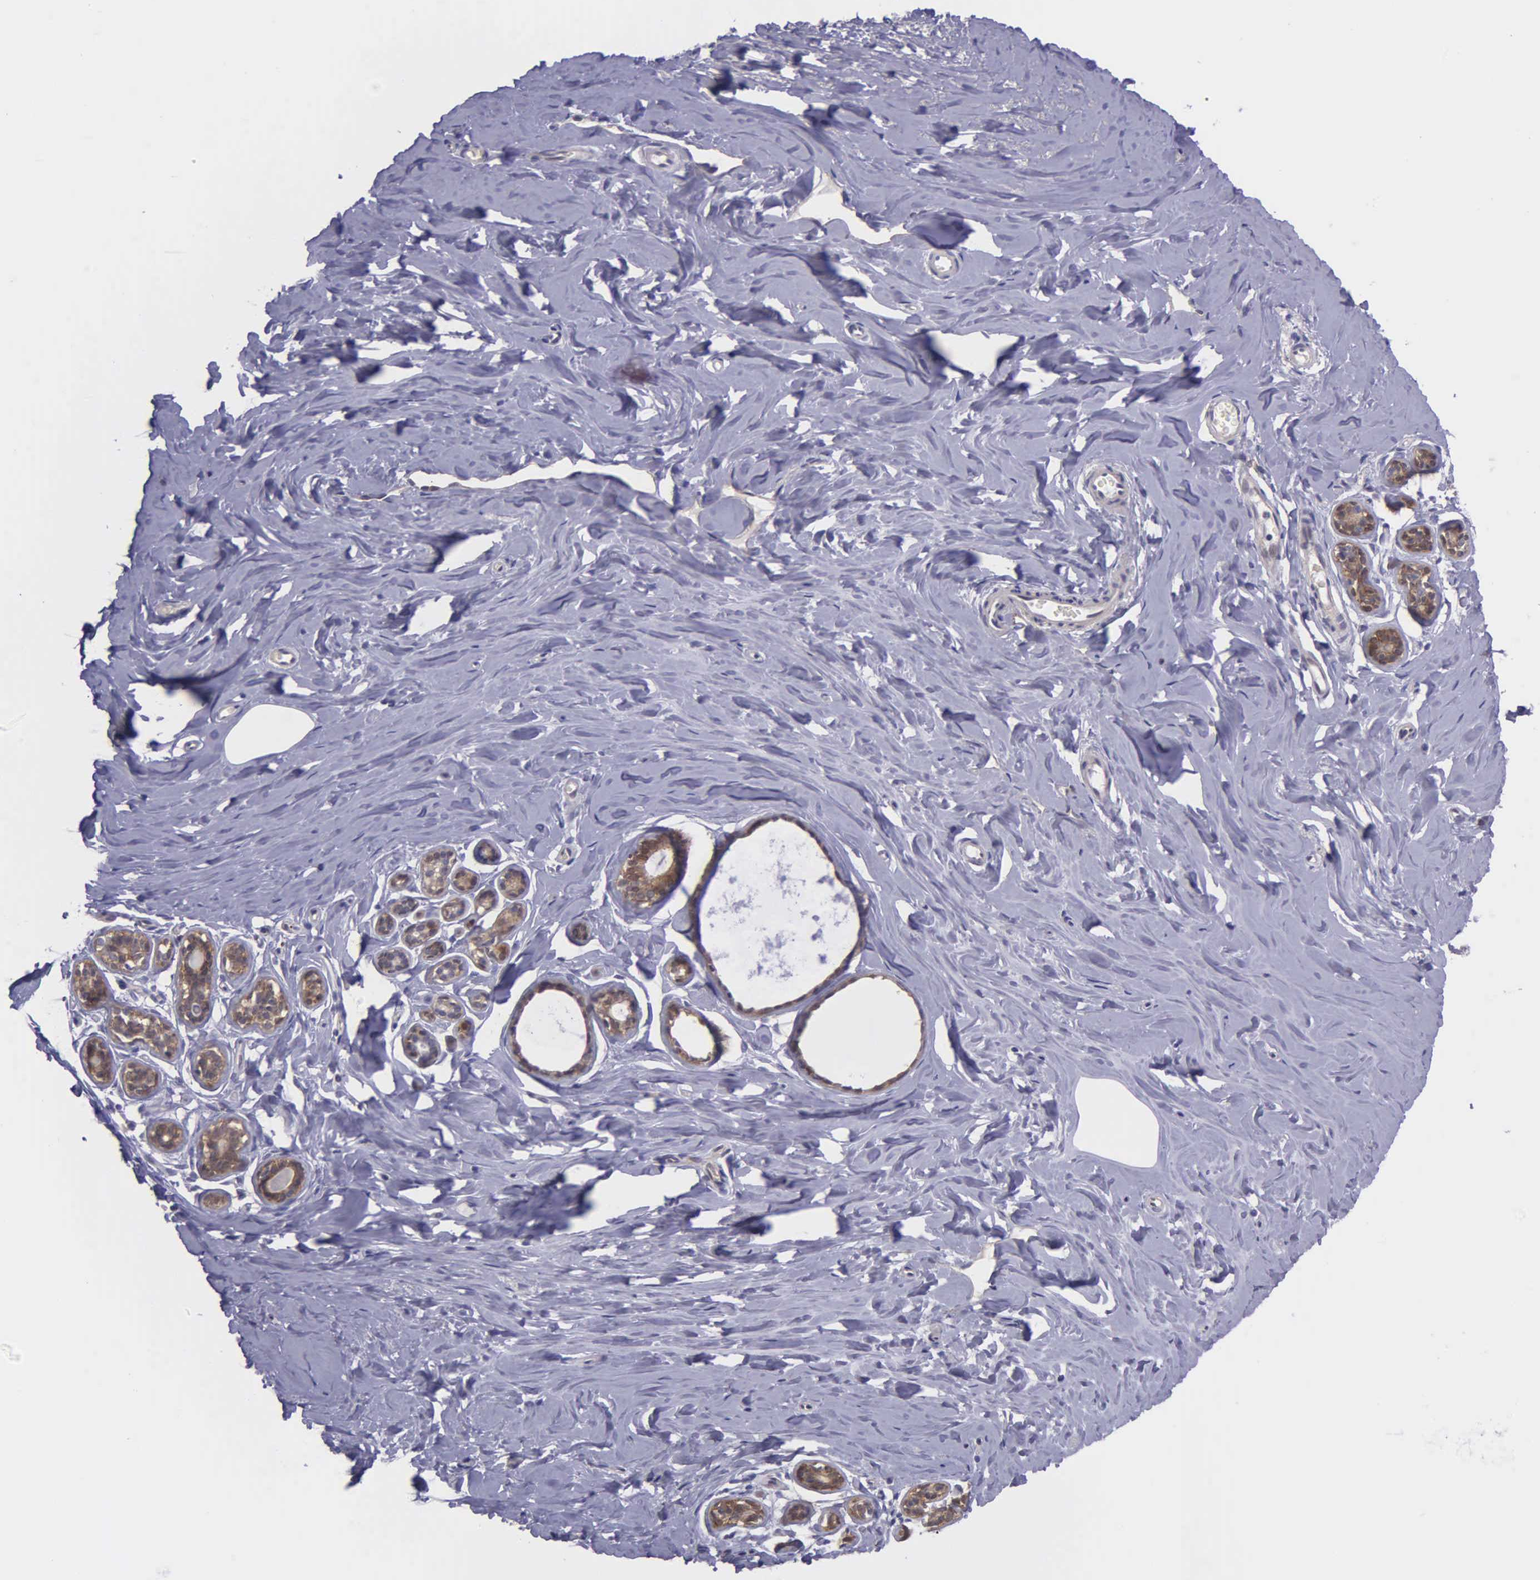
{"staining": {"intensity": "negative", "quantity": "none", "location": "none"}, "tissue": "breast", "cell_type": "Adipocytes", "image_type": "normal", "snomed": [{"axis": "morphology", "description": "Normal tissue, NOS"}, {"axis": "topography", "description": "Breast"}], "caption": "This is an immunohistochemistry (IHC) micrograph of unremarkable breast. There is no positivity in adipocytes.", "gene": "MICAL3", "patient": {"sex": "female", "age": 45}}